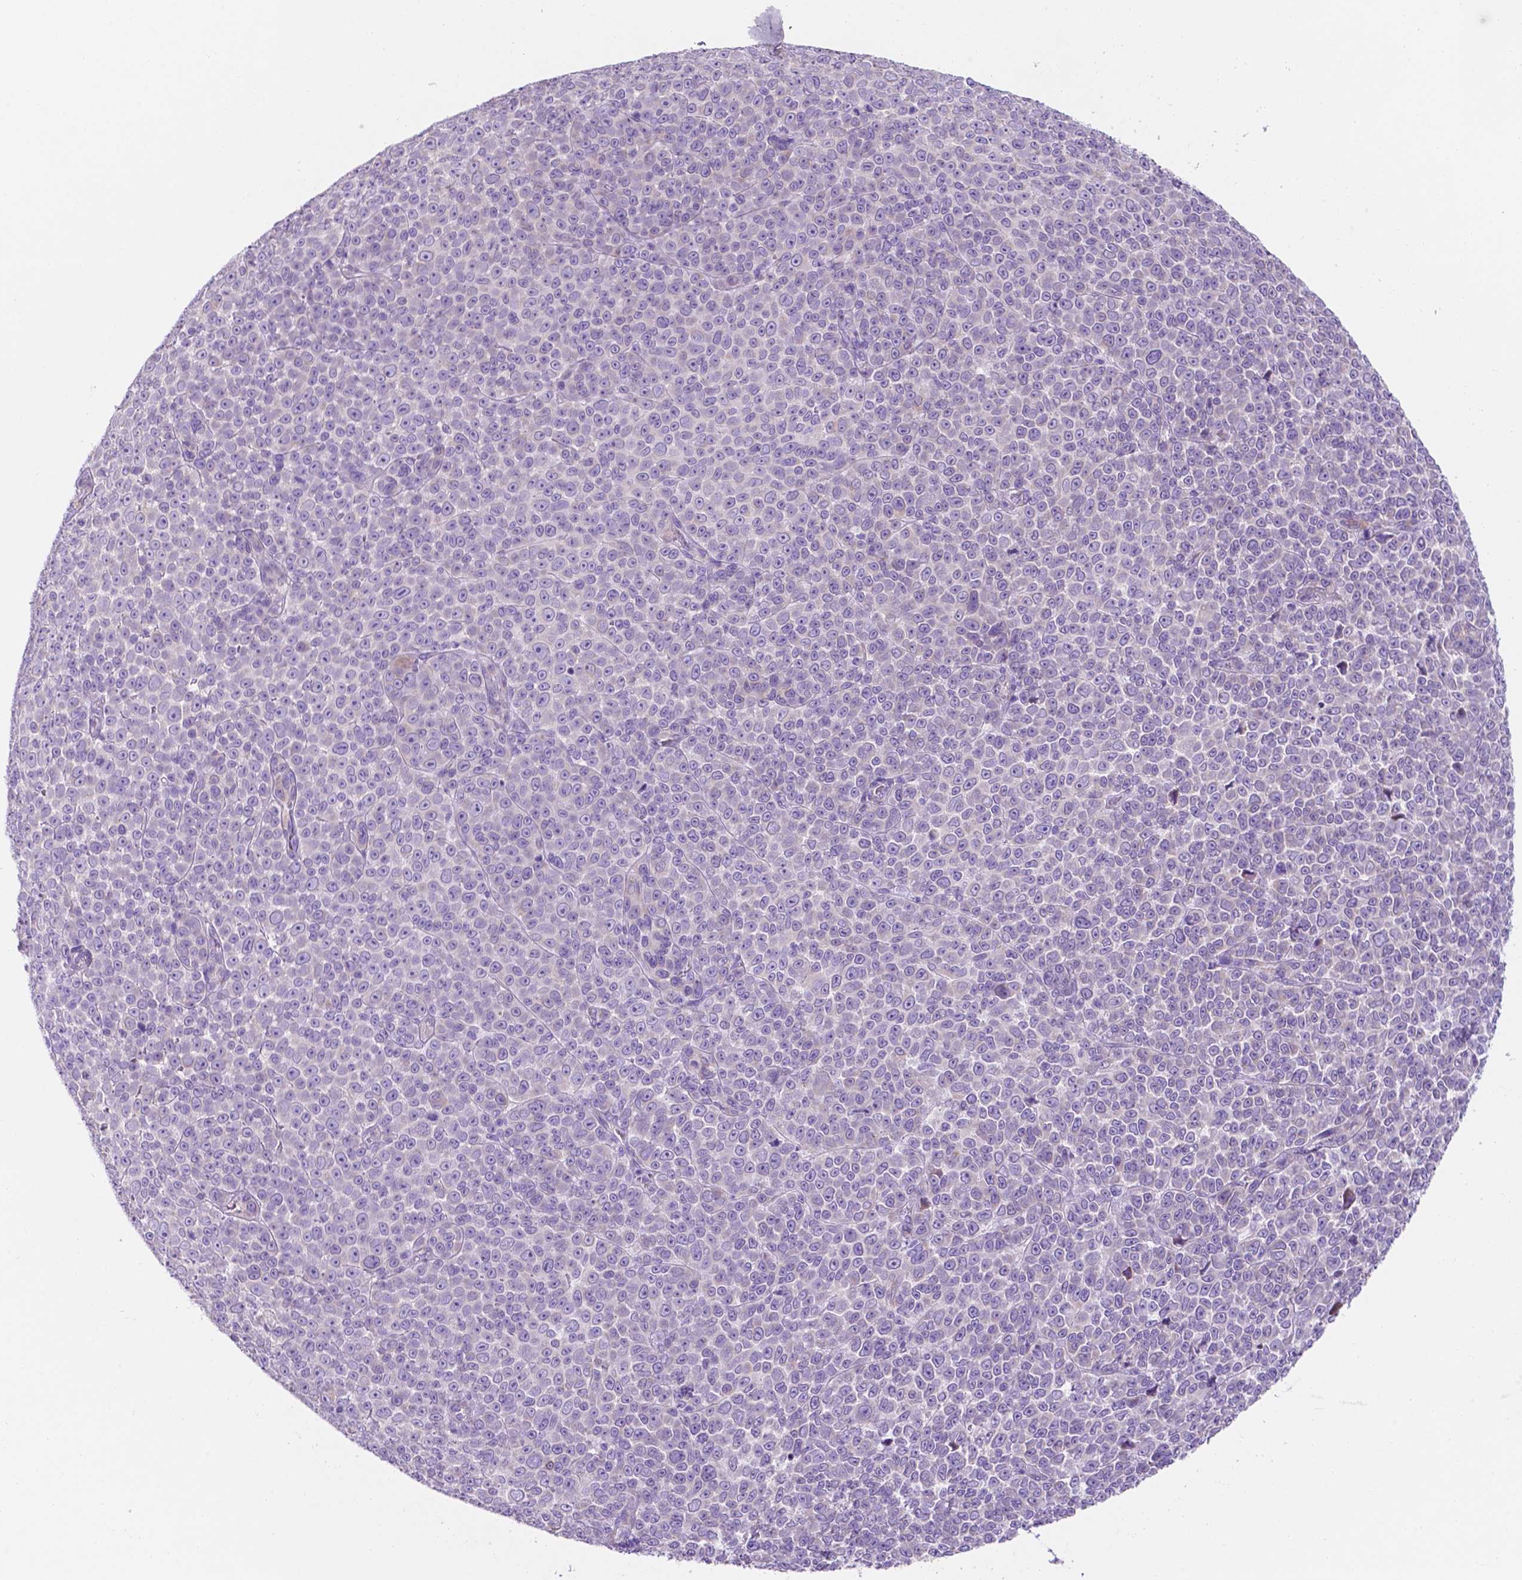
{"staining": {"intensity": "negative", "quantity": "none", "location": "none"}, "tissue": "melanoma", "cell_type": "Tumor cells", "image_type": "cancer", "snomed": [{"axis": "morphology", "description": "Malignant melanoma, NOS"}, {"axis": "topography", "description": "Skin"}], "caption": "Photomicrograph shows no significant protein expression in tumor cells of malignant melanoma.", "gene": "CEACAM7", "patient": {"sex": "female", "age": 95}}